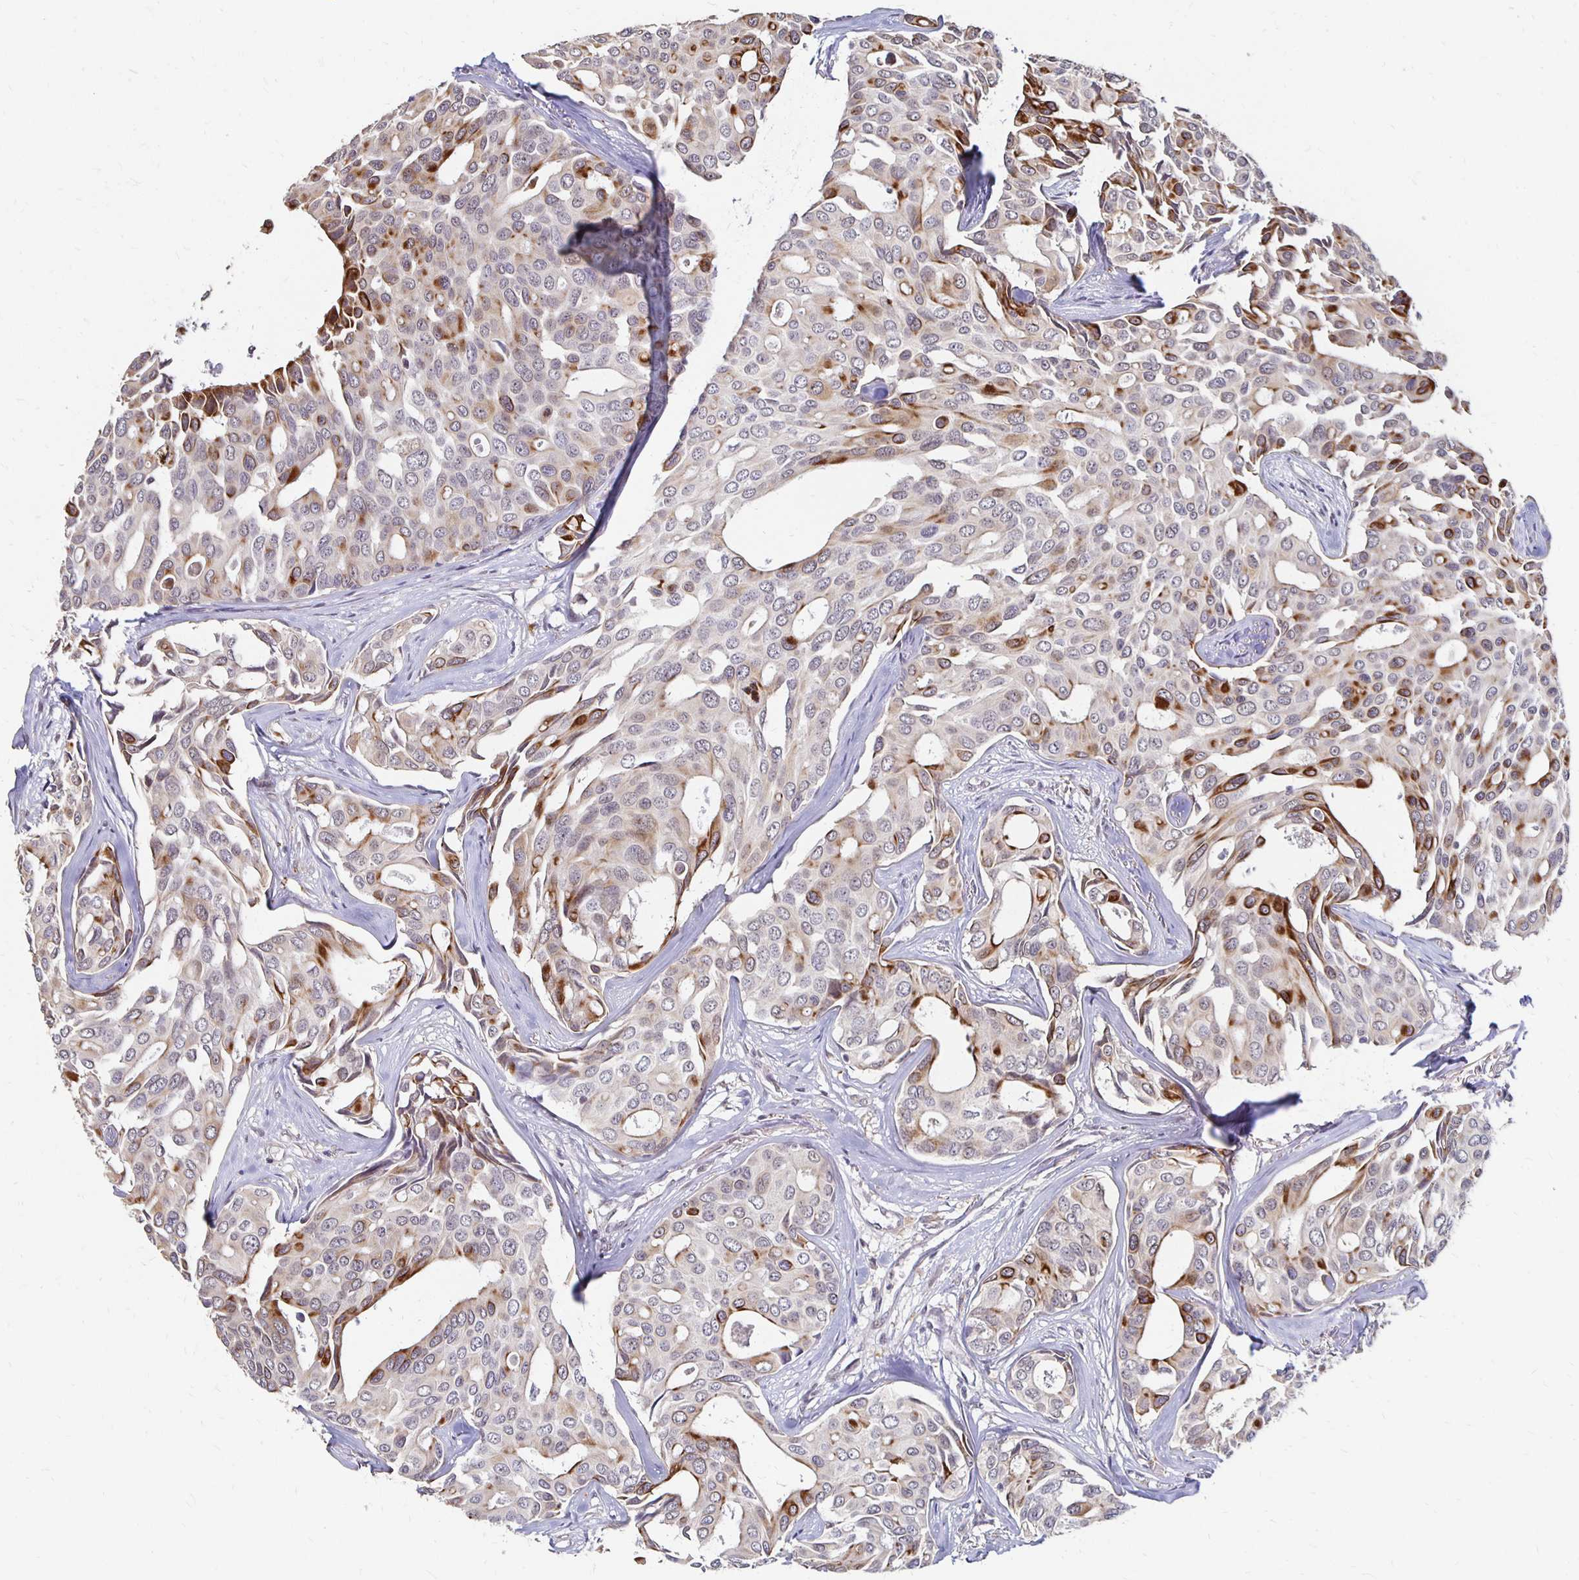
{"staining": {"intensity": "strong", "quantity": "<25%", "location": "cytoplasmic/membranous"}, "tissue": "breast cancer", "cell_type": "Tumor cells", "image_type": "cancer", "snomed": [{"axis": "morphology", "description": "Duct carcinoma"}, {"axis": "topography", "description": "Breast"}], "caption": "Breast cancer (infiltrating ductal carcinoma) tissue displays strong cytoplasmic/membranous positivity in approximately <25% of tumor cells, visualized by immunohistochemistry.", "gene": "CLASRP", "patient": {"sex": "female", "age": 54}}